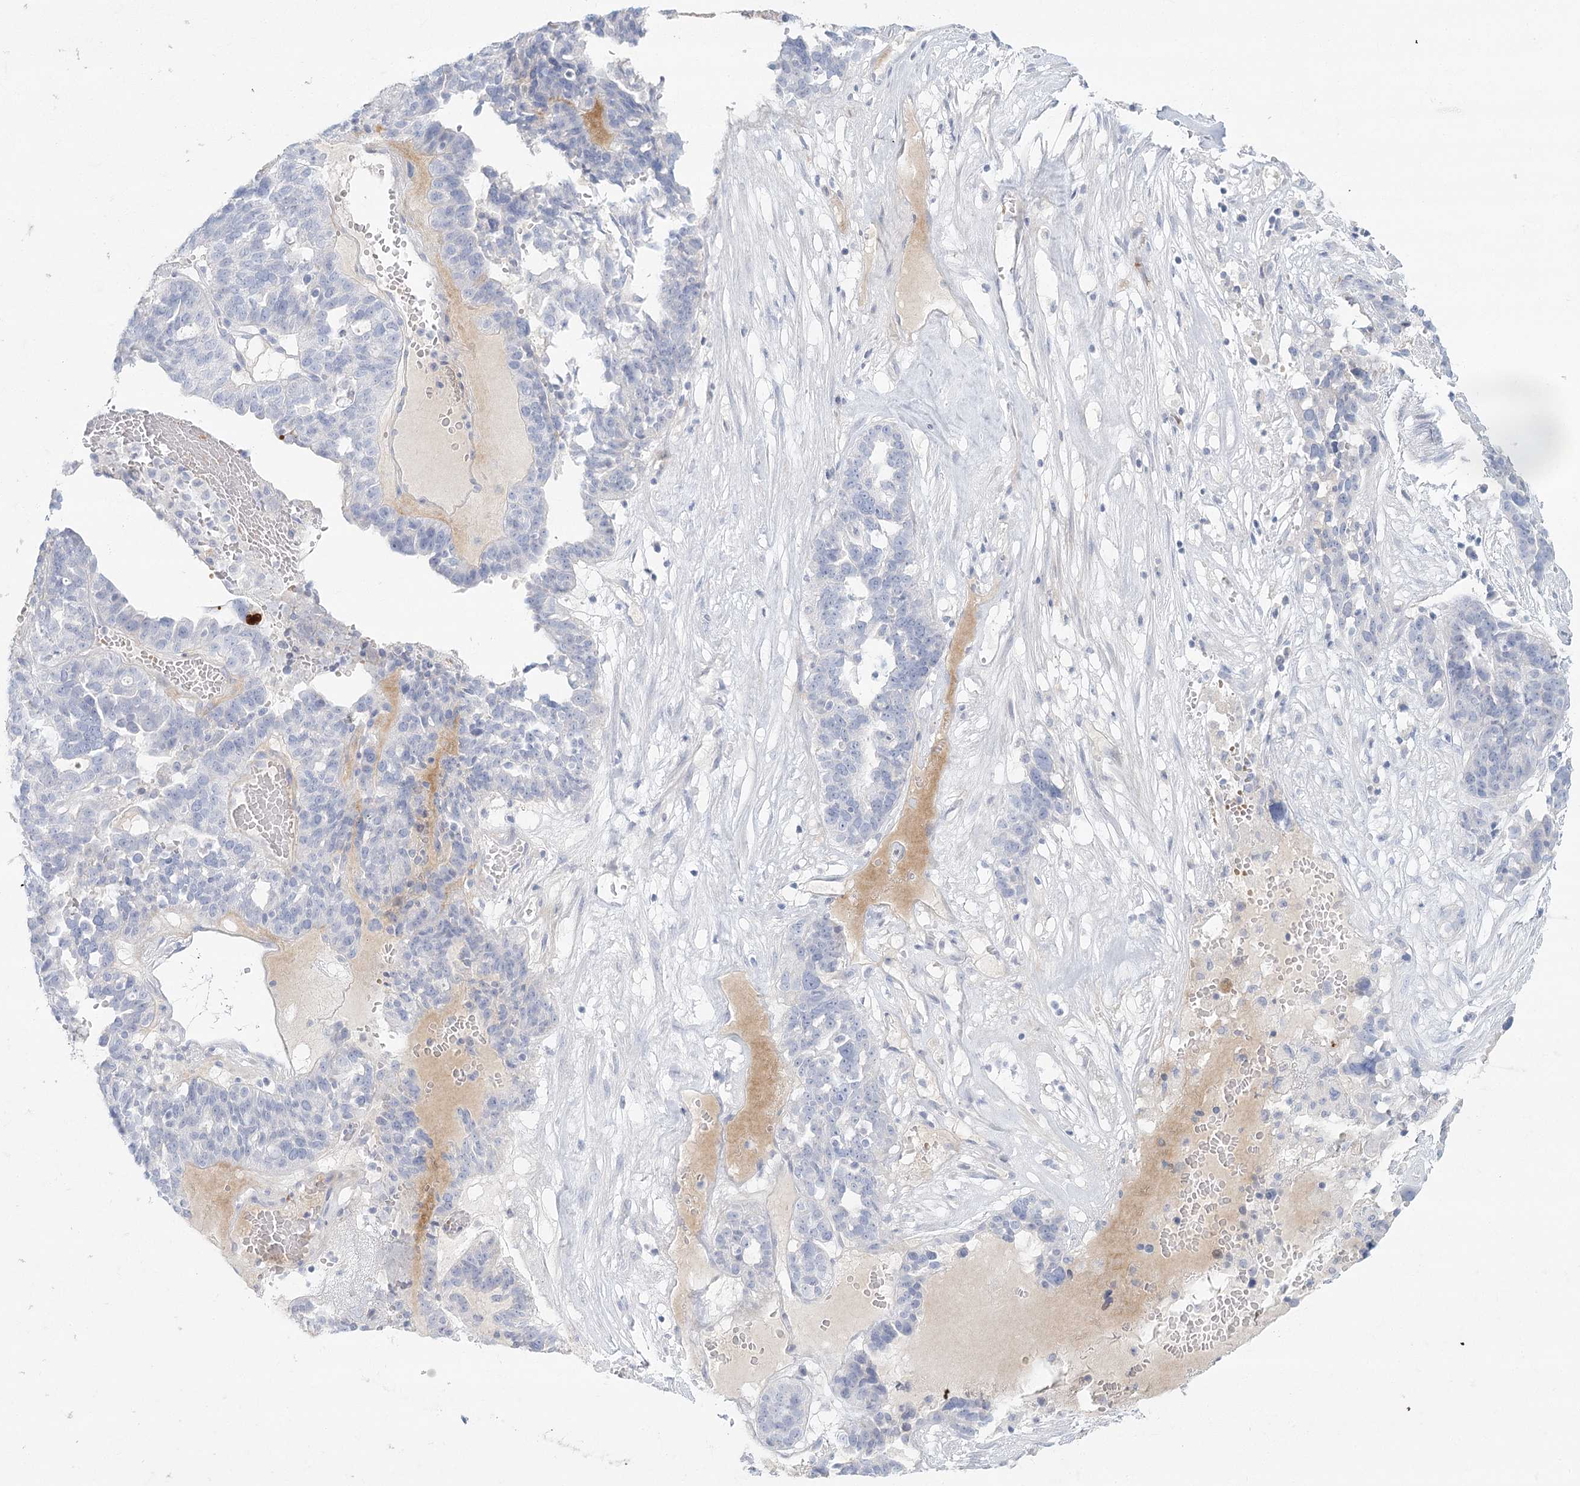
{"staining": {"intensity": "negative", "quantity": "none", "location": "none"}, "tissue": "ovarian cancer", "cell_type": "Tumor cells", "image_type": "cancer", "snomed": [{"axis": "morphology", "description": "Cystadenocarcinoma, serous, NOS"}, {"axis": "topography", "description": "Ovary"}], "caption": "IHC image of human ovarian cancer (serous cystadenocarcinoma) stained for a protein (brown), which demonstrates no positivity in tumor cells.", "gene": "DMGDH", "patient": {"sex": "female", "age": 59}}